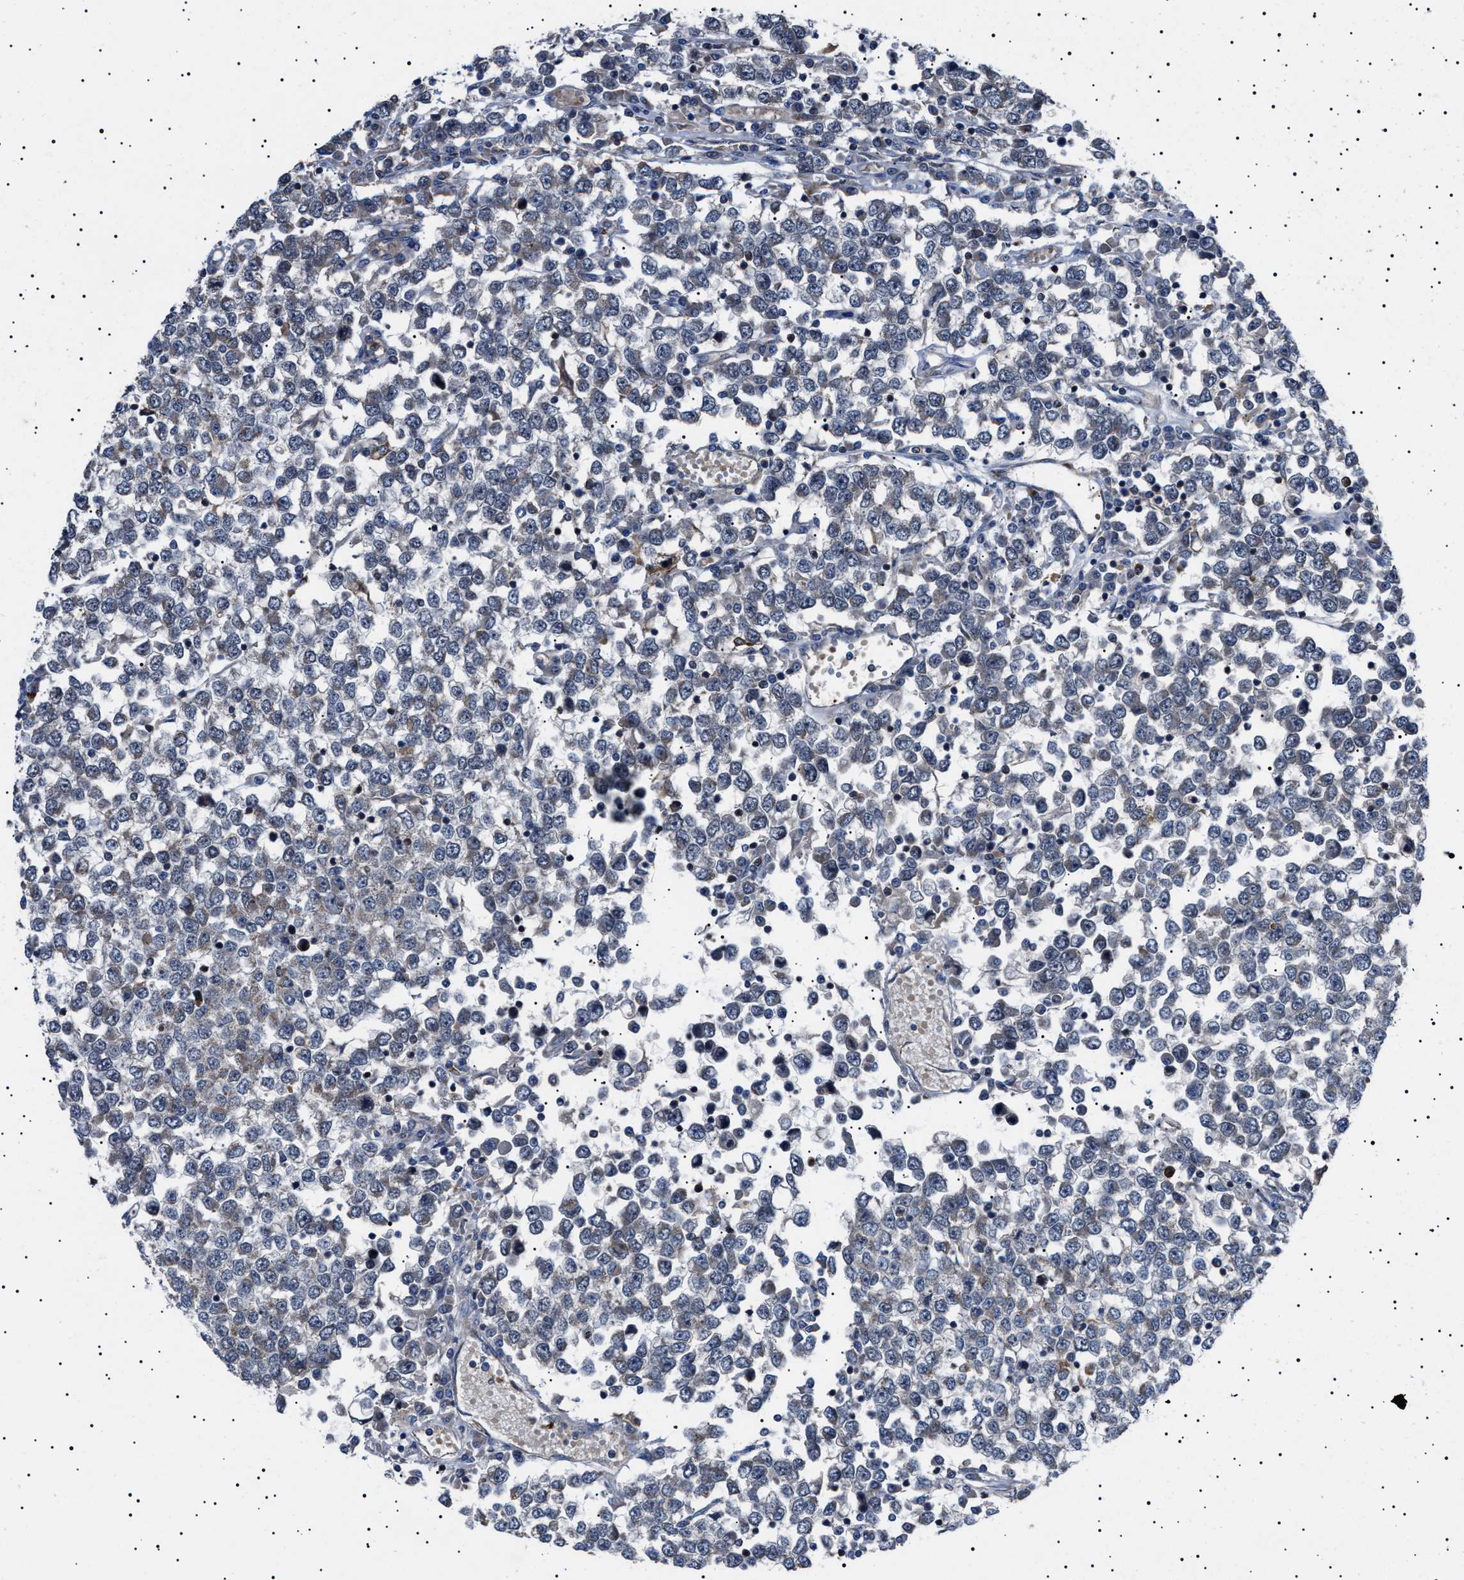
{"staining": {"intensity": "weak", "quantity": "<25%", "location": "cytoplasmic/membranous"}, "tissue": "testis cancer", "cell_type": "Tumor cells", "image_type": "cancer", "snomed": [{"axis": "morphology", "description": "Seminoma, NOS"}, {"axis": "topography", "description": "Testis"}], "caption": "Micrograph shows no significant protein expression in tumor cells of testis seminoma. The staining is performed using DAB brown chromogen with nuclei counter-stained in using hematoxylin.", "gene": "PTRH1", "patient": {"sex": "male", "age": 65}}